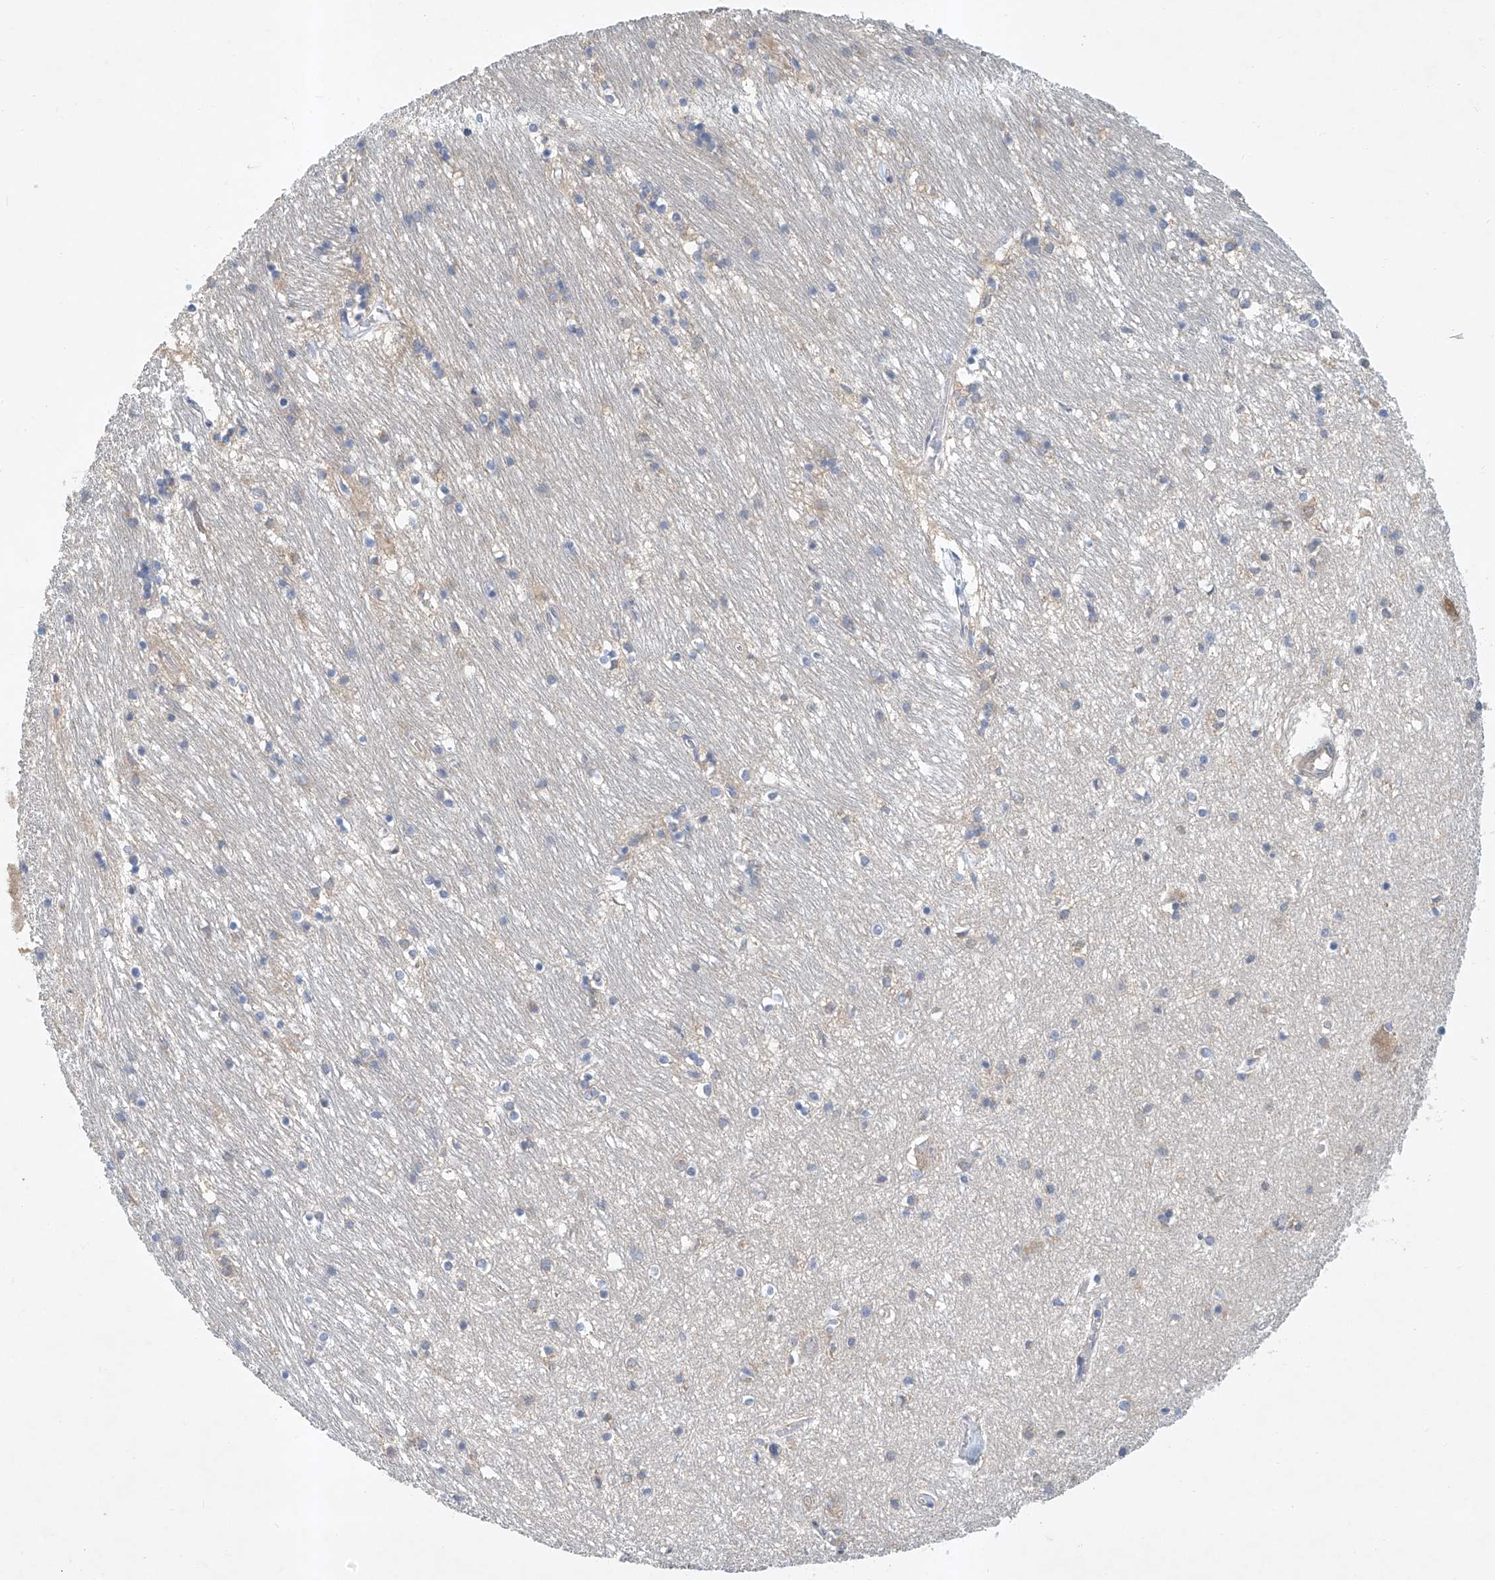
{"staining": {"intensity": "negative", "quantity": "none", "location": "none"}, "tissue": "hippocampus", "cell_type": "Glial cells", "image_type": "normal", "snomed": [{"axis": "morphology", "description": "Normal tissue, NOS"}, {"axis": "topography", "description": "Hippocampus"}], "caption": "This is an immunohistochemistry photomicrograph of normal hippocampus. There is no staining in glial cells.", "gene": "CARMIL1", "patient": {"sex": "male", "age": 70}}